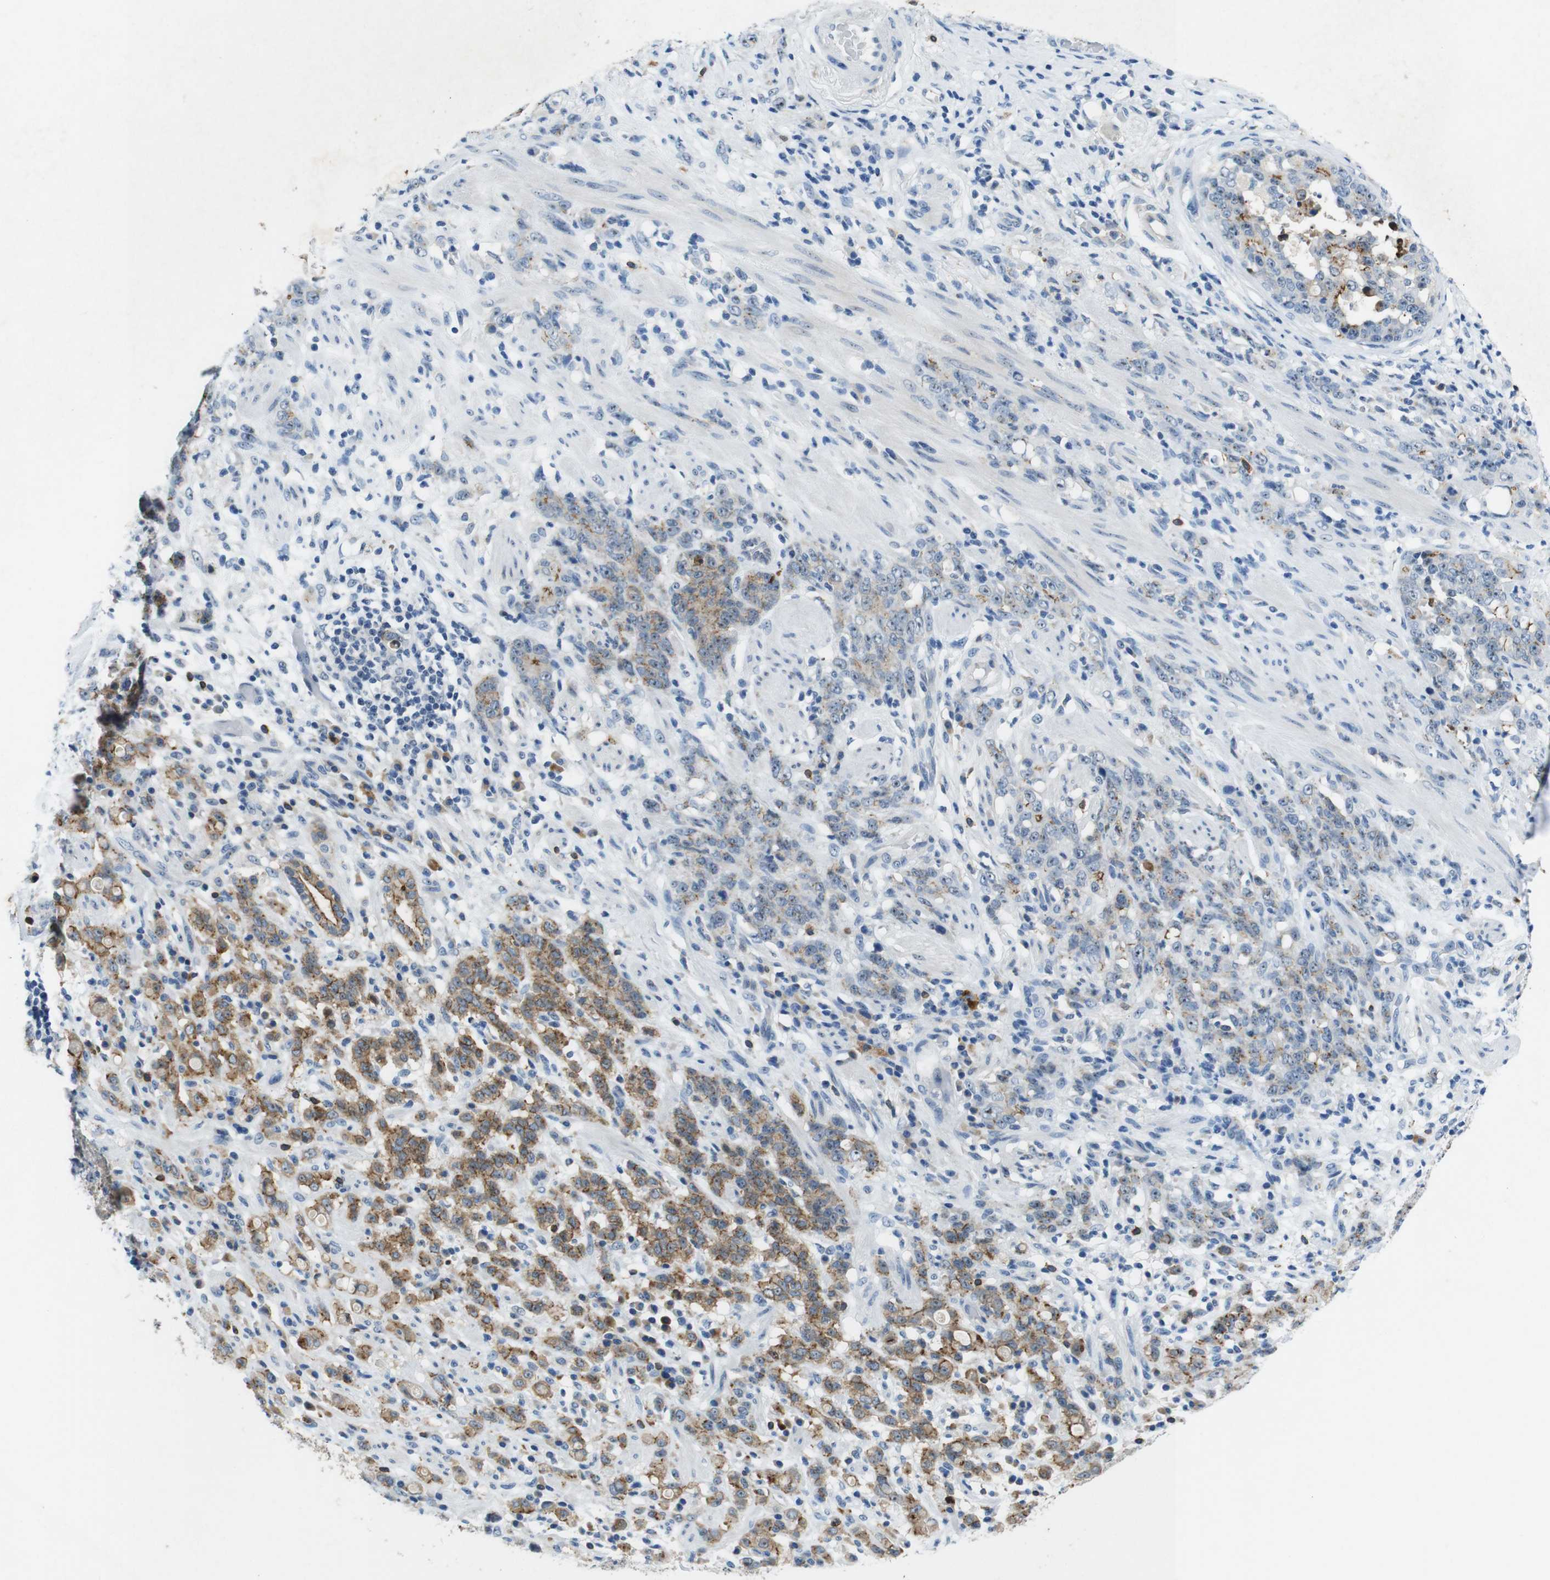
{"staining": {"intensity": "moderate", "quantity": "25%-75%", "location": "cytoplasmic/membranous"}, "tissue": "stomach cancer", "cell_type": "Tumor cells", "image_type": "cancer", "snomed": [{"axis": "morphology", "description": "Adenocarcinoma, NOS"}, {"axis": "topography", "description": "Stomach, lower"}], "caption": "A high-resolution photomicrograph shows IHC staining of stomach adenocarcinoma, which reveals moderate cytoplasmic/membranous expression in about 25%-75% of tumor cells.", "gene": "TJP3", "patient": {"sex": "male", "age": 88}}